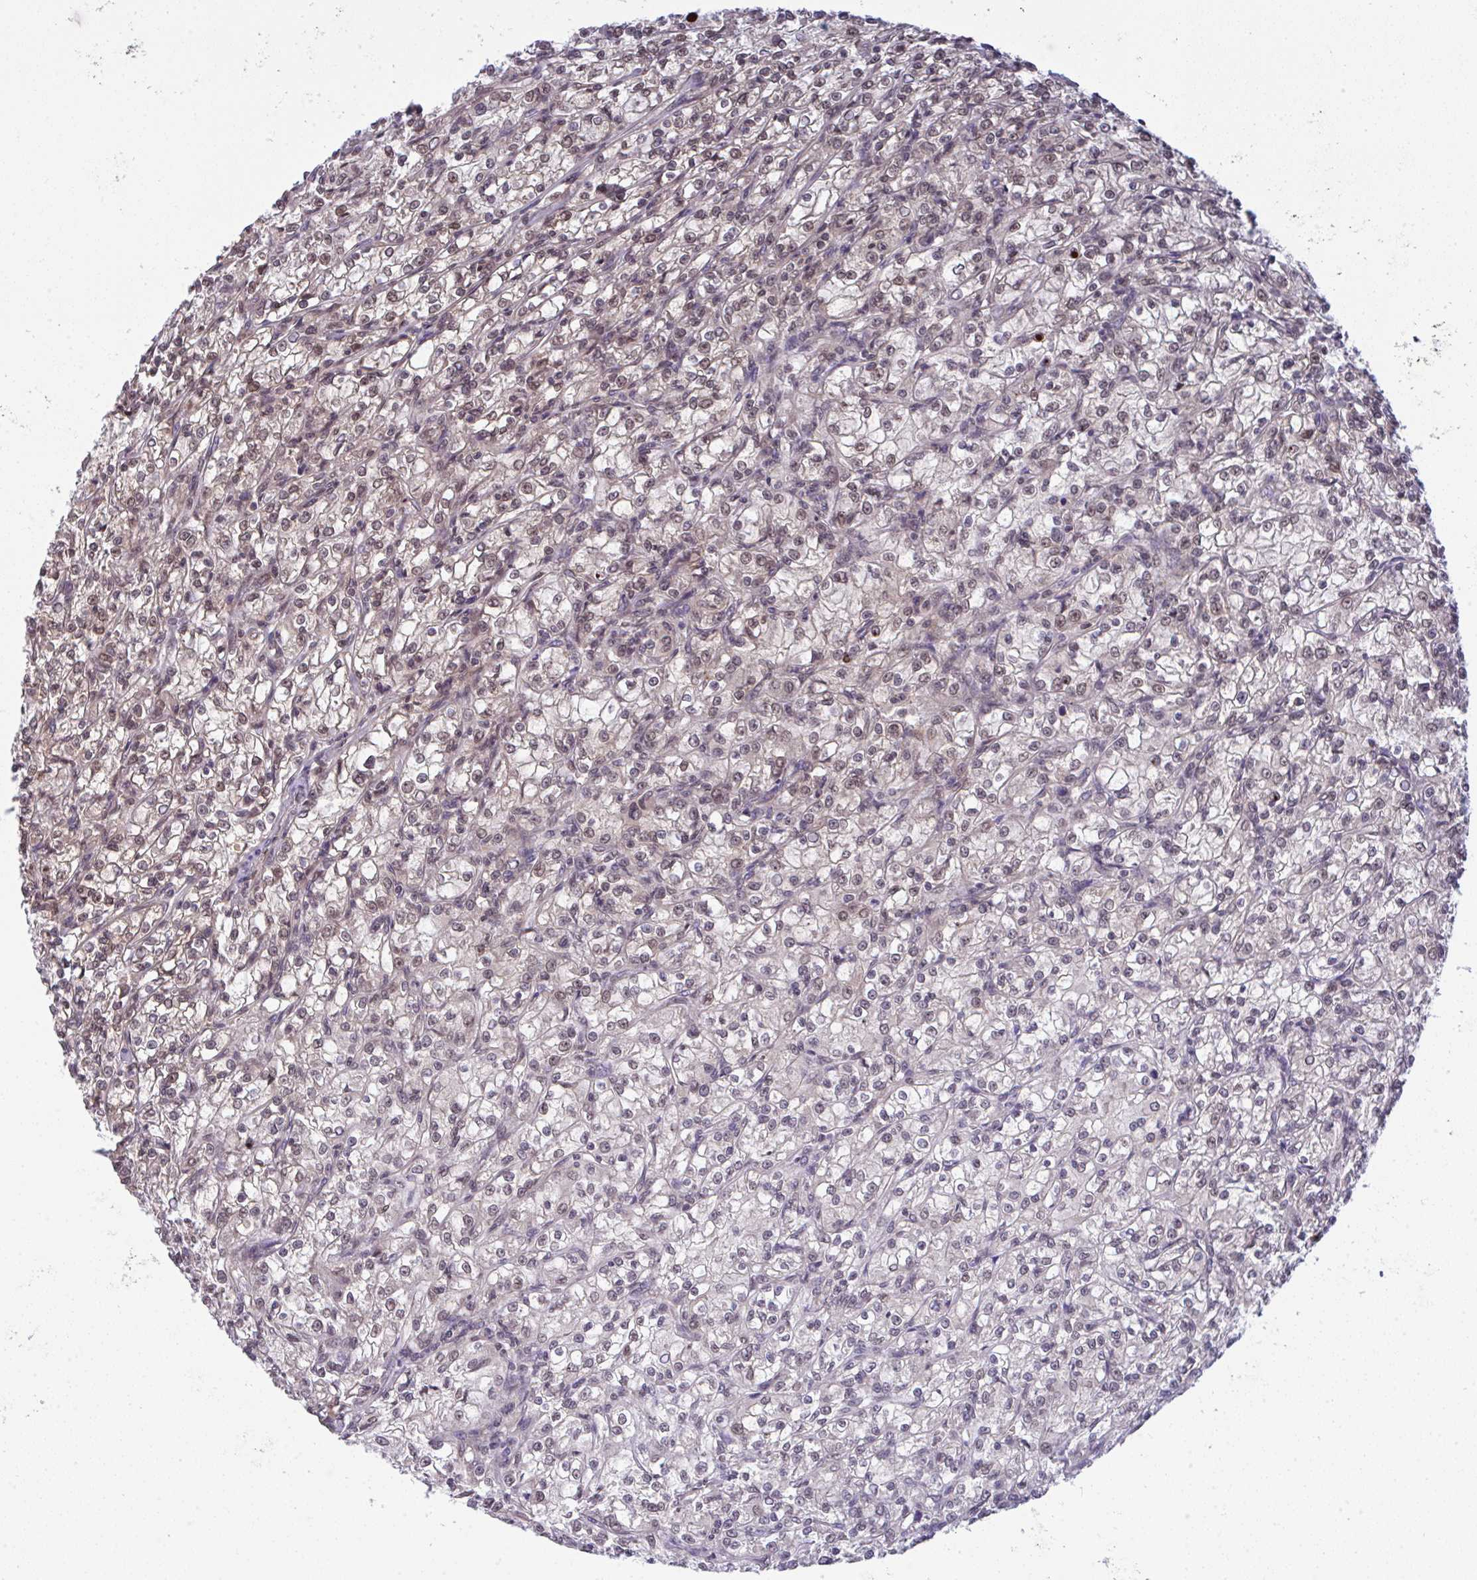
{"staining": {"intensity": "moderate", "quantity": "<25%", "location": "nuclear"}, "tissue": "renal cancer", "cell_type": "Tumor cells", "image_type": "cancer", "snomed": [{"axis": "morphology", "description": "Adenocarcinoma, NOS"}, {"axis": "topography", "description": "Kidney"}], "caption": "IHC (DAB (3,3'-diaminobenzidine)) staining of human renal adenocarcinoma reveals moderate nuclear protein expression in about <25% of tumor cells.", "gene": "C9orf64", "patient": {"sex": "female", "age": 59}}